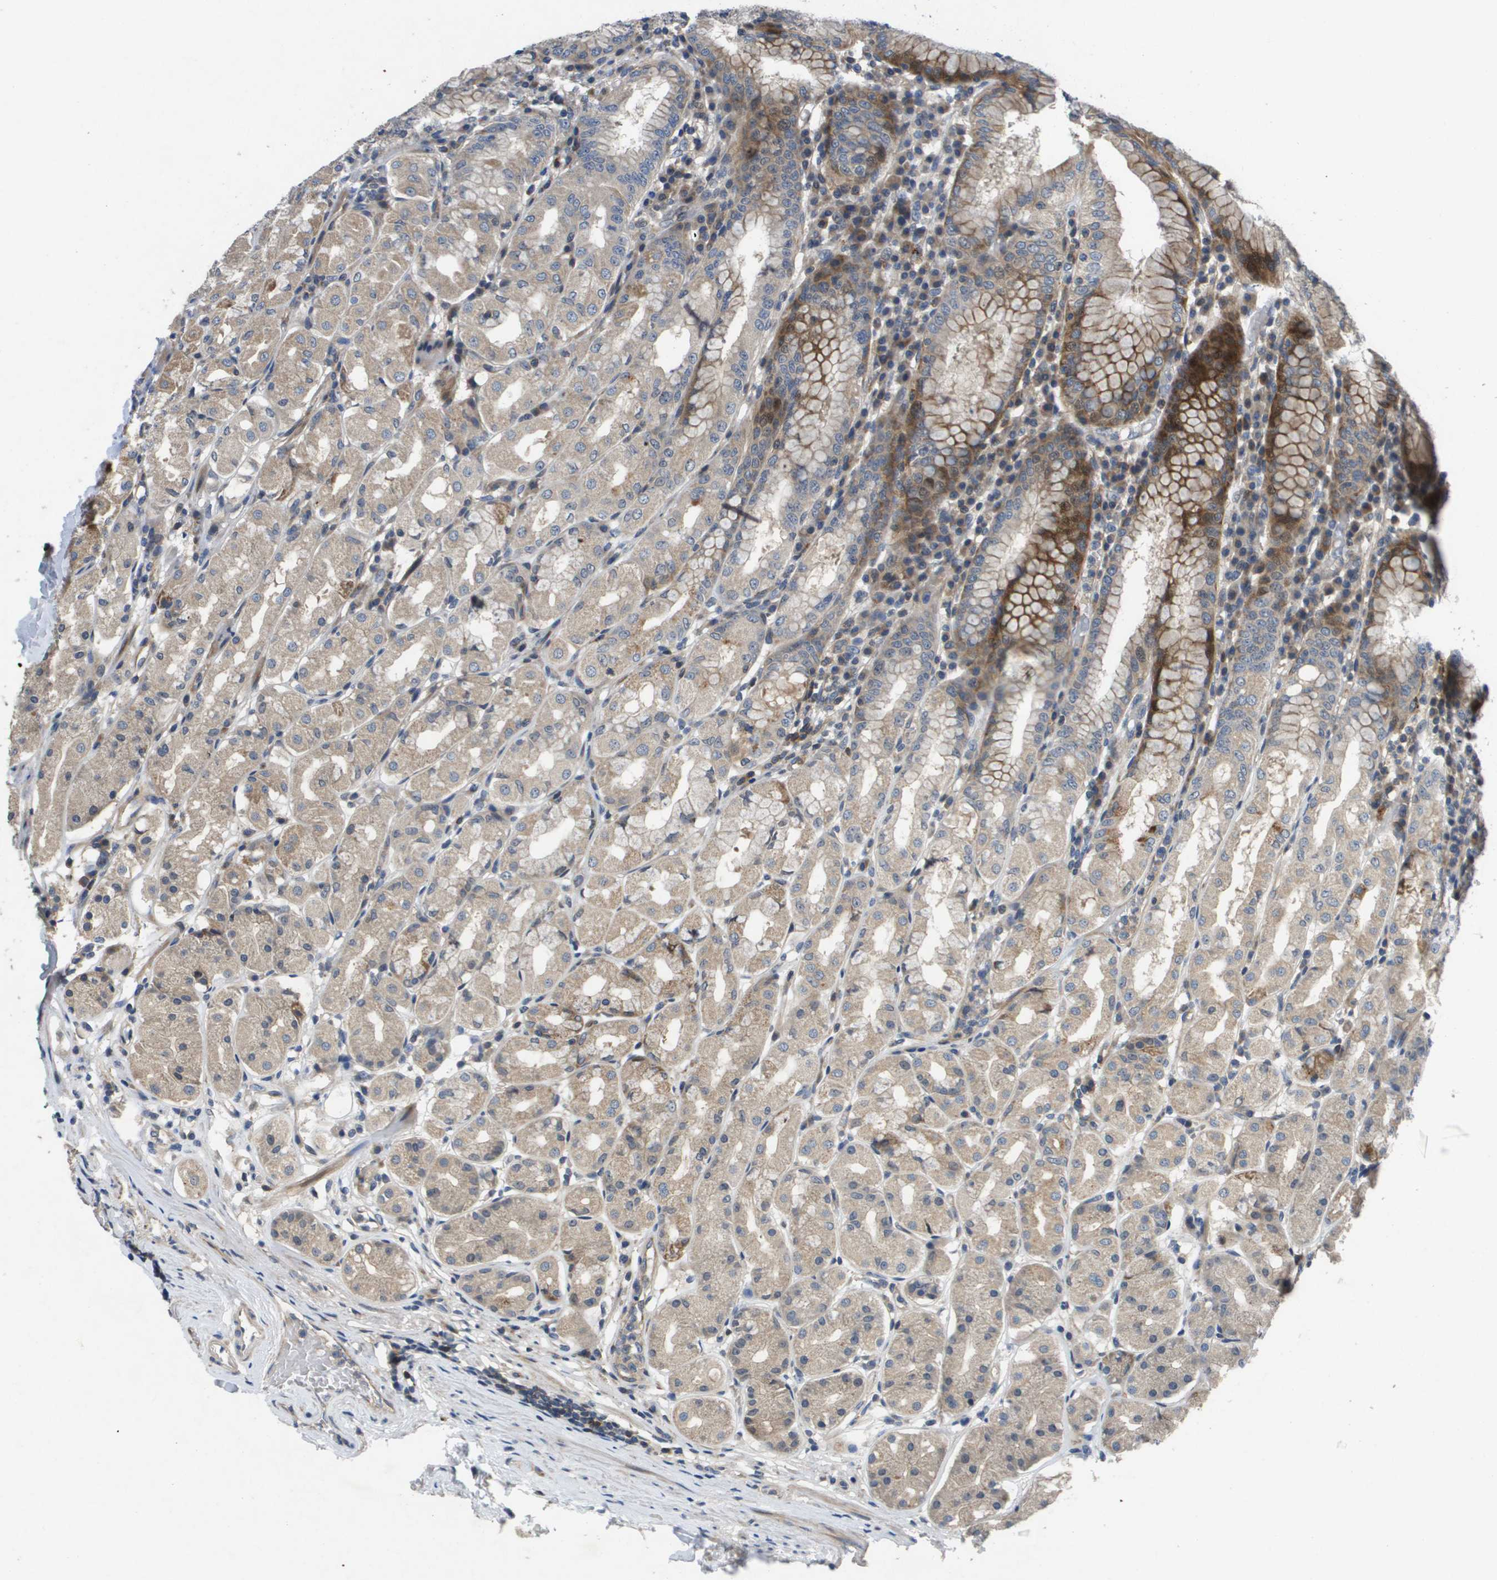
{"staining": {"intensity": "moderate", "quantity": "25%-75%", "location": "cytoplasmic/membranous,nuclear"}, "tissue": "stomach", "cell_type": "Glandular cells", "image_type": "normal", "snomed": [{"axis": "morphology", "description": "Normal tissue, NOS"}, {"axis": "topography", "description": "Stomach"}, {"axis": "topography", "description": "Stomach, lower"}], "caption": "High-magnification brightfield microscopy of normal stomach stained with DAB (brown) and counterstained with hematoxylin (blue). glandular cells exhibit moderate cytoplasmic/membranous,nuclear positivity is seen in about25%-75% of cells.", "gene": "SCN4B", "patient": {"sex": "female", "age": 56}}